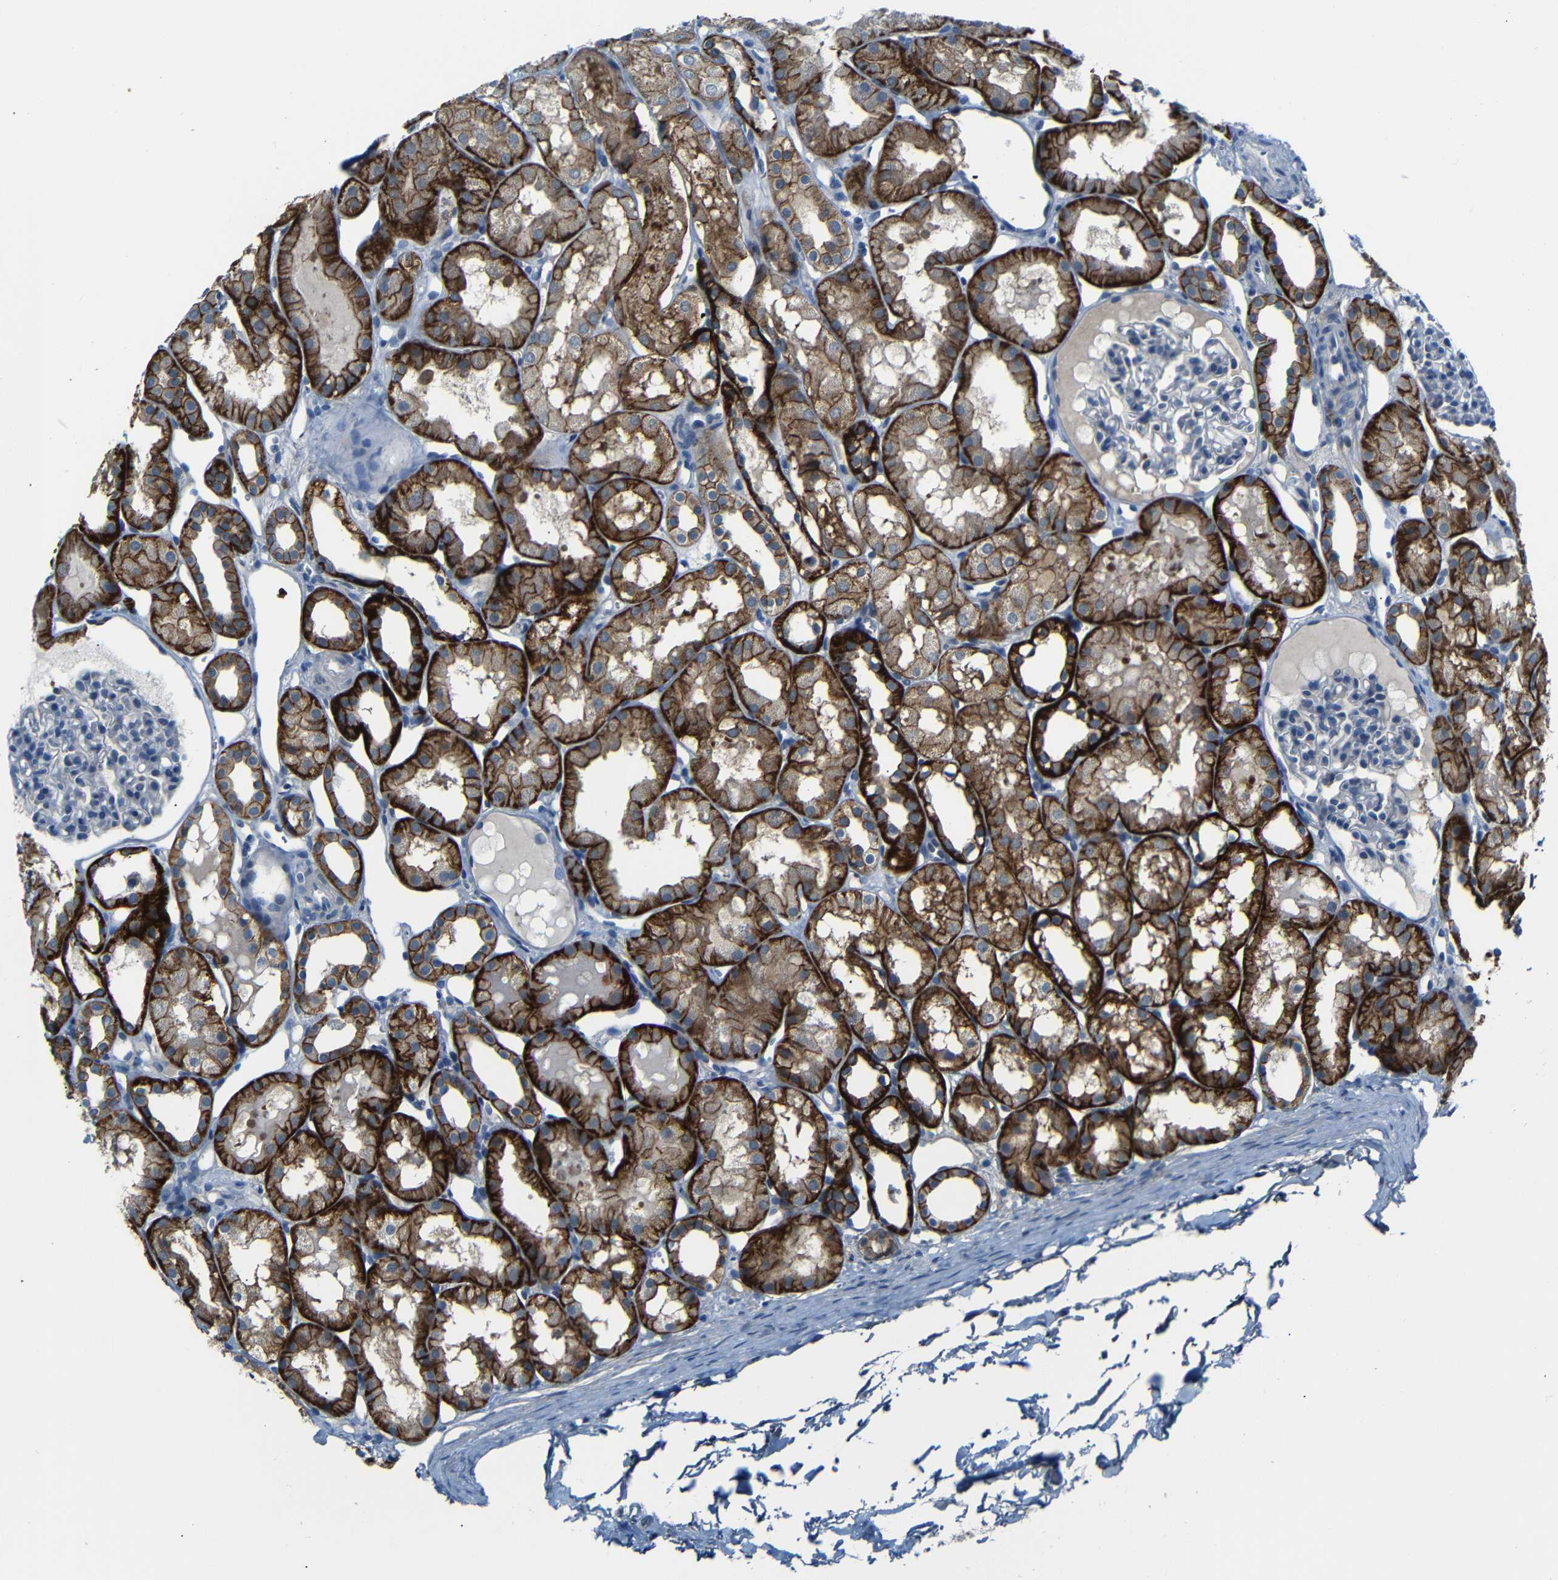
{"staining": {"intensity": "negative", "quantity": "none", "location": "none"}, "tissue": "kidney", "cell_type": "Cells in glomeruli", "image_type": "normal", "snomed": [{"axis": "morphology", "description": "Normal tissue, NOS"}, {"axis": "topography", "description": "Kidney"}, {"axis": "topography", "description": "Urinary bladder"}], "caption": "Cells in glomeruli show no significant positivity in normal kidney. (Brightfield microscopy of DAB IHC at high magnification).", "gene": "ANK3", "patient": {"sex": "male", "age": 16}}